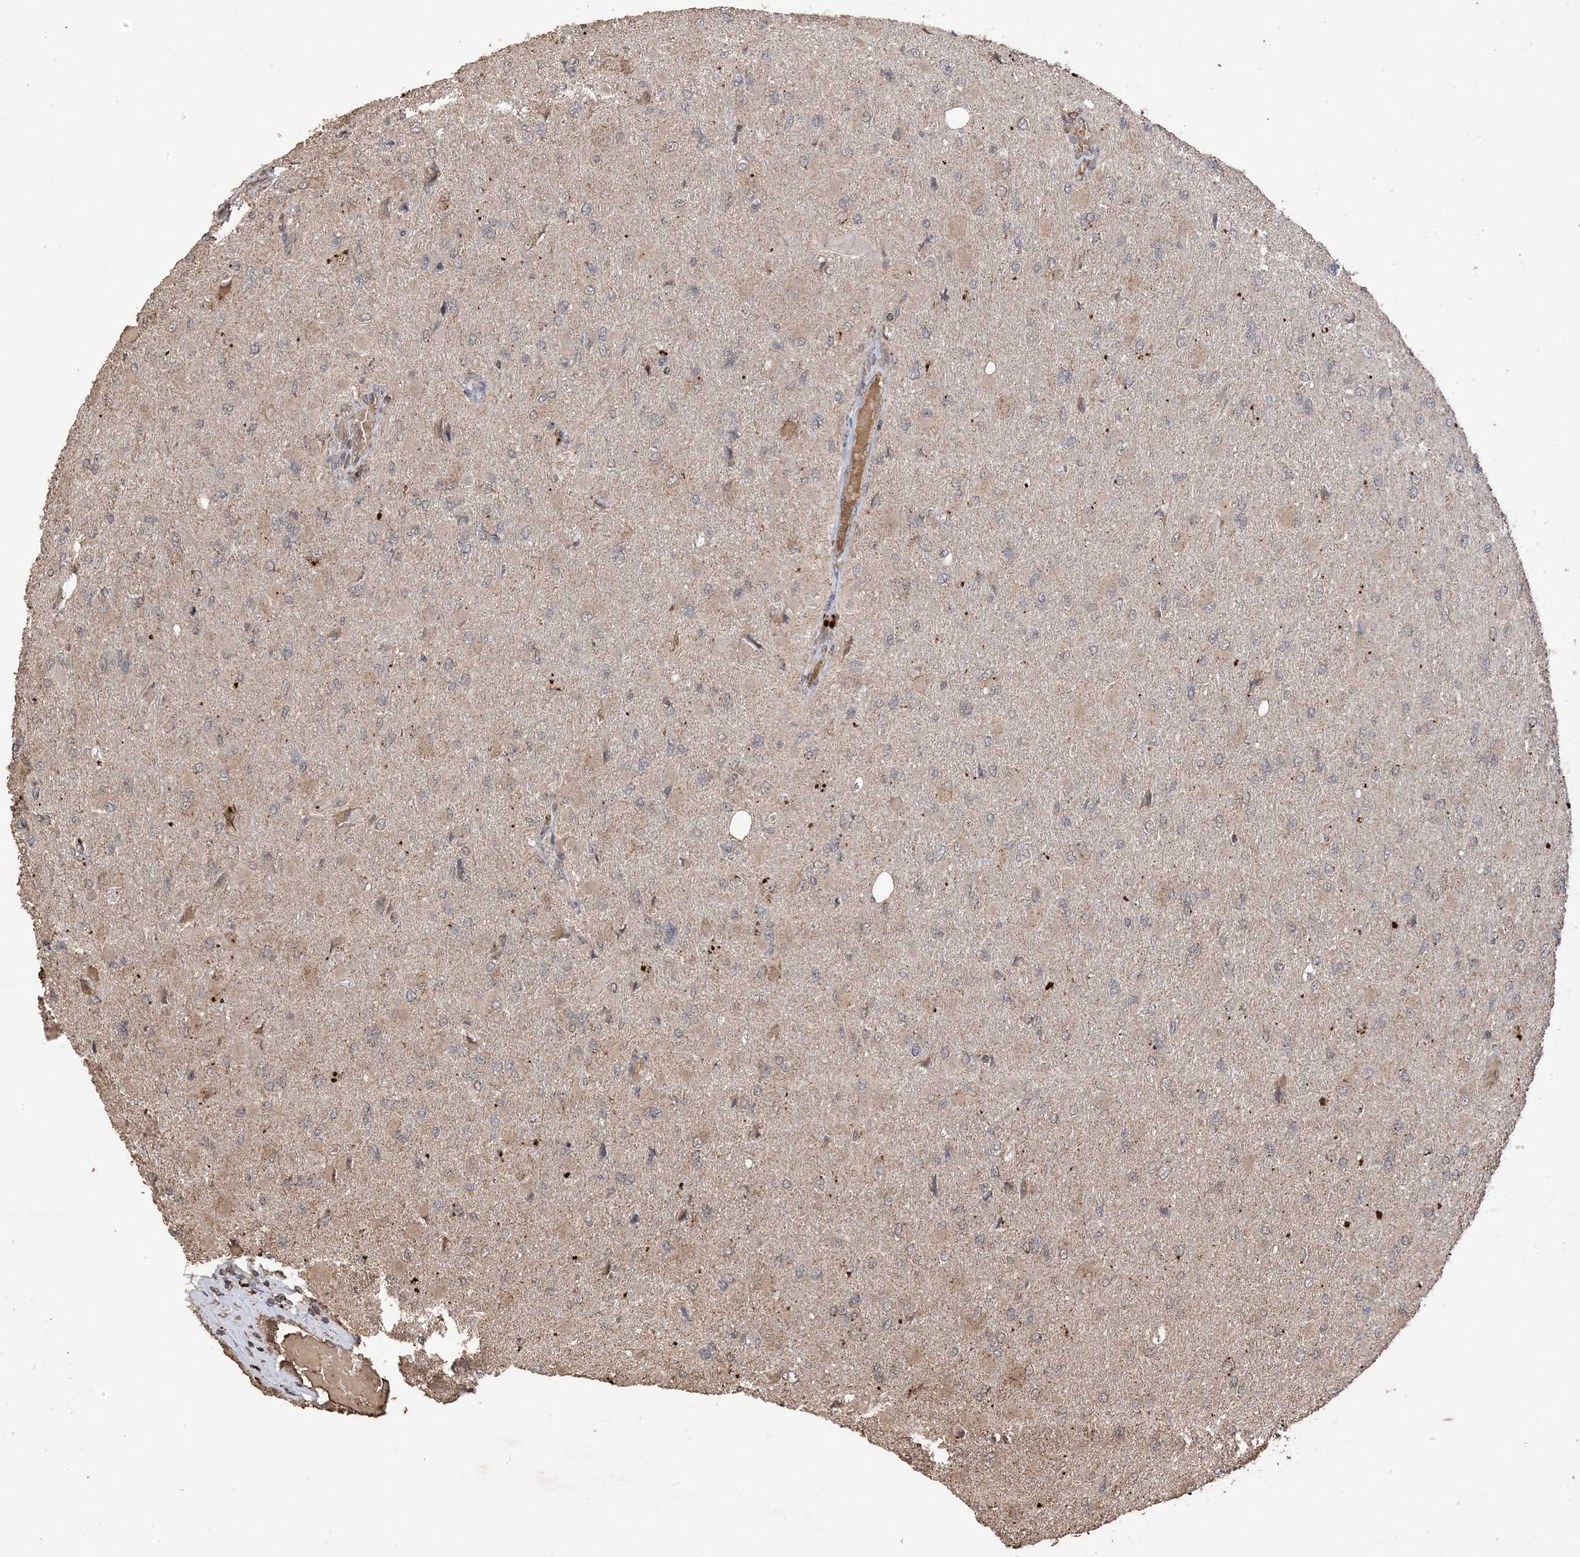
{"staining": {"intensity": "weak", "quantity": "<25%", "location": "cytoplasmic/membranous"}, "tissue": "glioma", "cell_type": "Tumor cells", "image_type": "cancer", "snomed": [{"axis": "morphology", "description": "Glioma, malignant, High grade"}, {"axis": "topography", "description": "Cerebral cortex"}], "caption": "There is no significant staining in tumor cells of malignant high-grade glioma.", "gene": "HPS4", "patient": {"sex": "female", "age": 36}}